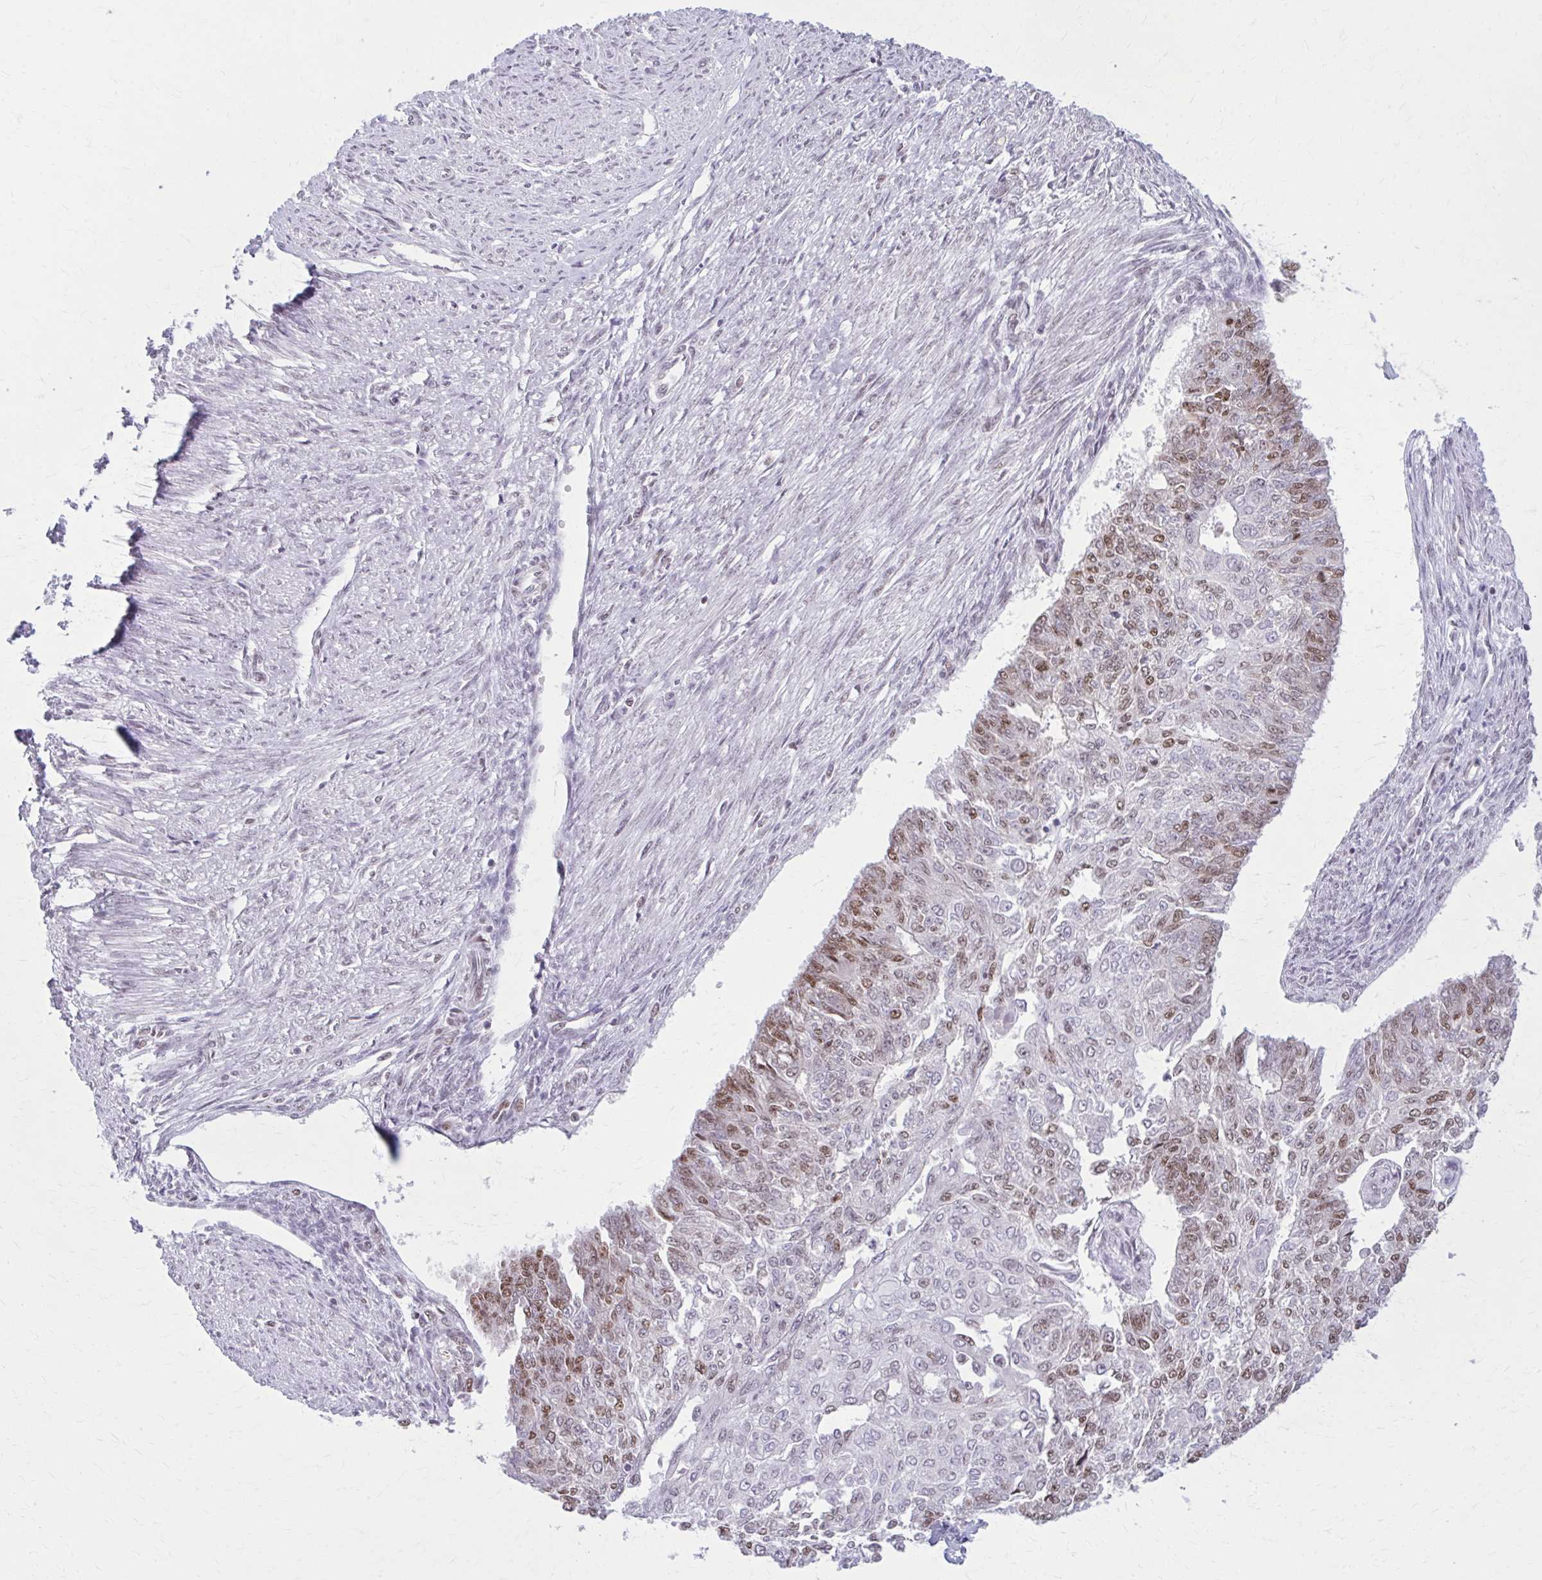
{"staining": {"intensity": "moderate", "quantity": "25%-75%", "location": "nuclear"}, "tissue": "endometrial cancer", "cell_type": "Tumor cells", "image_type": "cancer", "snomed": [{"axis": "morphology", "description": "Adenocarcinoma, NOS"}, {"axis": "topography", "description": "Endometrium"}], "caption": "Immunohistochemistry (IHC) of endometrial cancer (adenocarcinoma) reveals medium levels of moderate nuclear staining in about 25%-75% of tumor cells.", "gene": "PABIR1", "patient": {"sex": "female", "age": 32}}